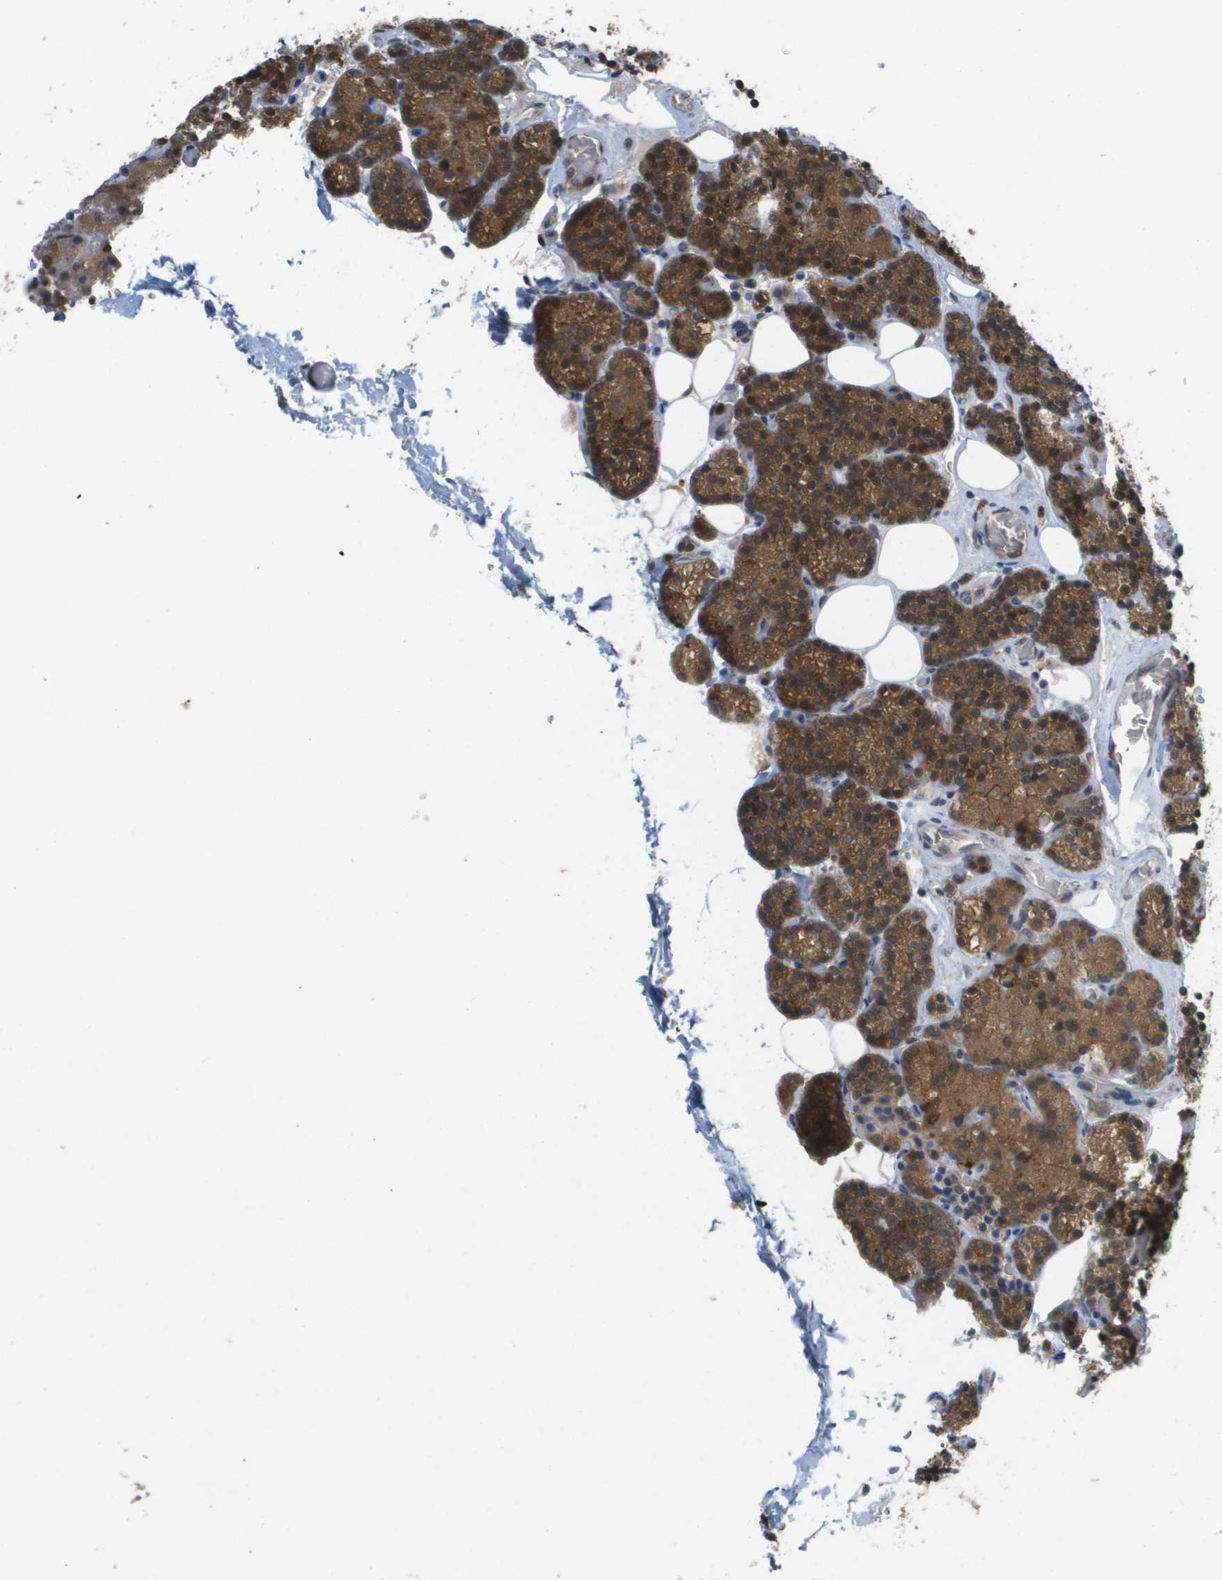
{"staining": {"intensity": "strong", "quantity": ">75%", "location": "cytoplasmic/membranous,nuclear"}, "tissue": "parathyroid gland", "cell_type": "Glandular cells", "image_type": "normal", "snomed": [{"axis": "morphology", "description": "Normal tissue, NOS"}, {"axis": "morphology", "description": "Adenoma, NOS"}, {"axis": "topography", "description": "Parathyroid gland"}], "caption": "Approximately >75% of glandular cells in normal human parathyroid gland demonstrate strong cytoplasmic/membranous,nuclear protein expression as visualized by brown immunohistochemical staining.", "gene": "PALD1", "patient": {"sex": "female", "age": 54}}